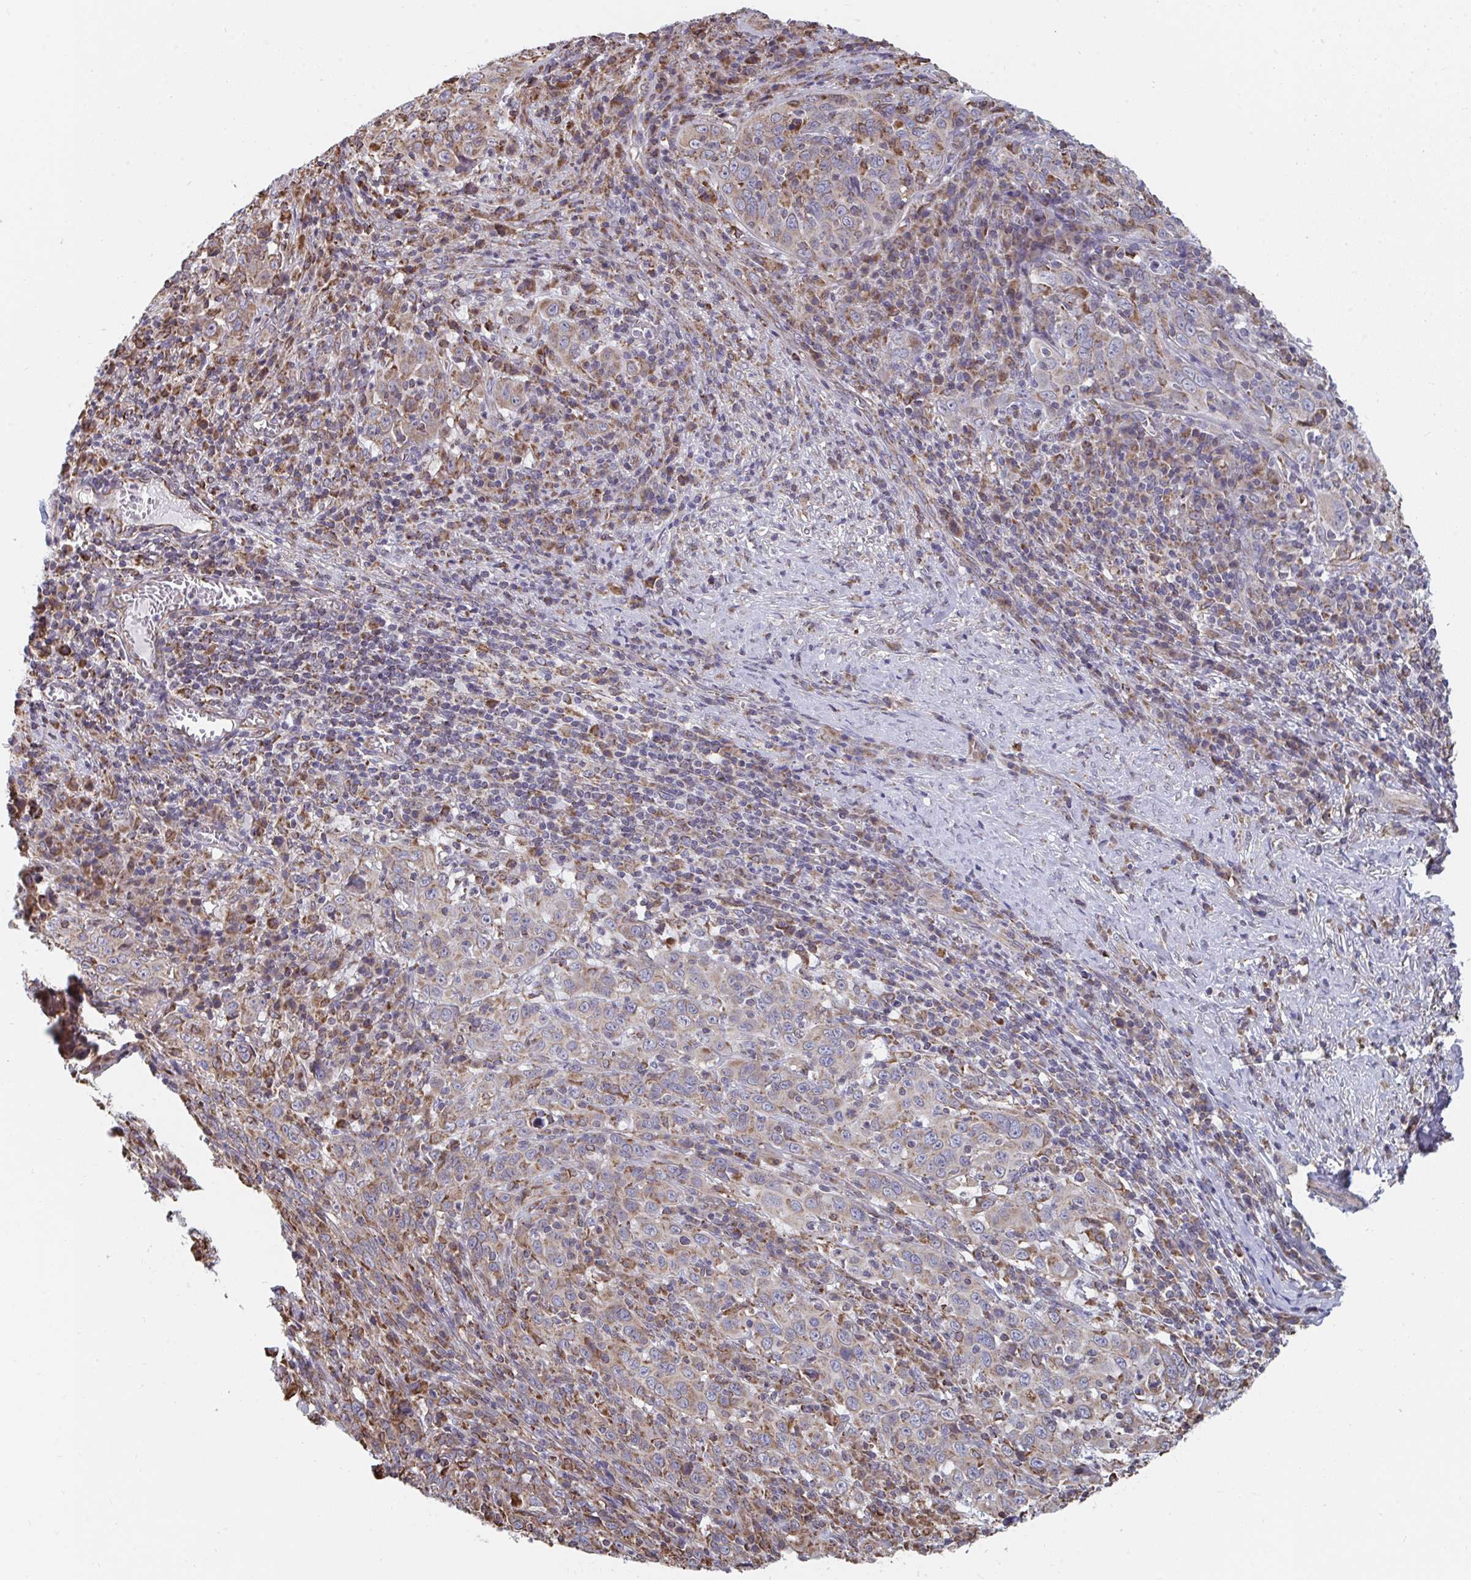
{"staining": {"intensity": "moderate", "quantity": "25%-75%", "location": "cytoplasmic/membranous"}, "tissue": "cervical cancer", "cell_type": "Tumor cells", "image_type": "cancer", "snomed": [{"axis": "morphology", "description": "Squamous cell carcinoma, NOS"}, {"axis": "topography", "description": "Cervix"}], "caption": "The histopathology image displays immunohistochemical staining of cervical cancer. There is moderate cytoplasmic/membranous positivity is appreciated in approximately 25%-75% of tumor cells.", "gene": "ELAVL1", "patient": {"sex": "female", "age": 46}}